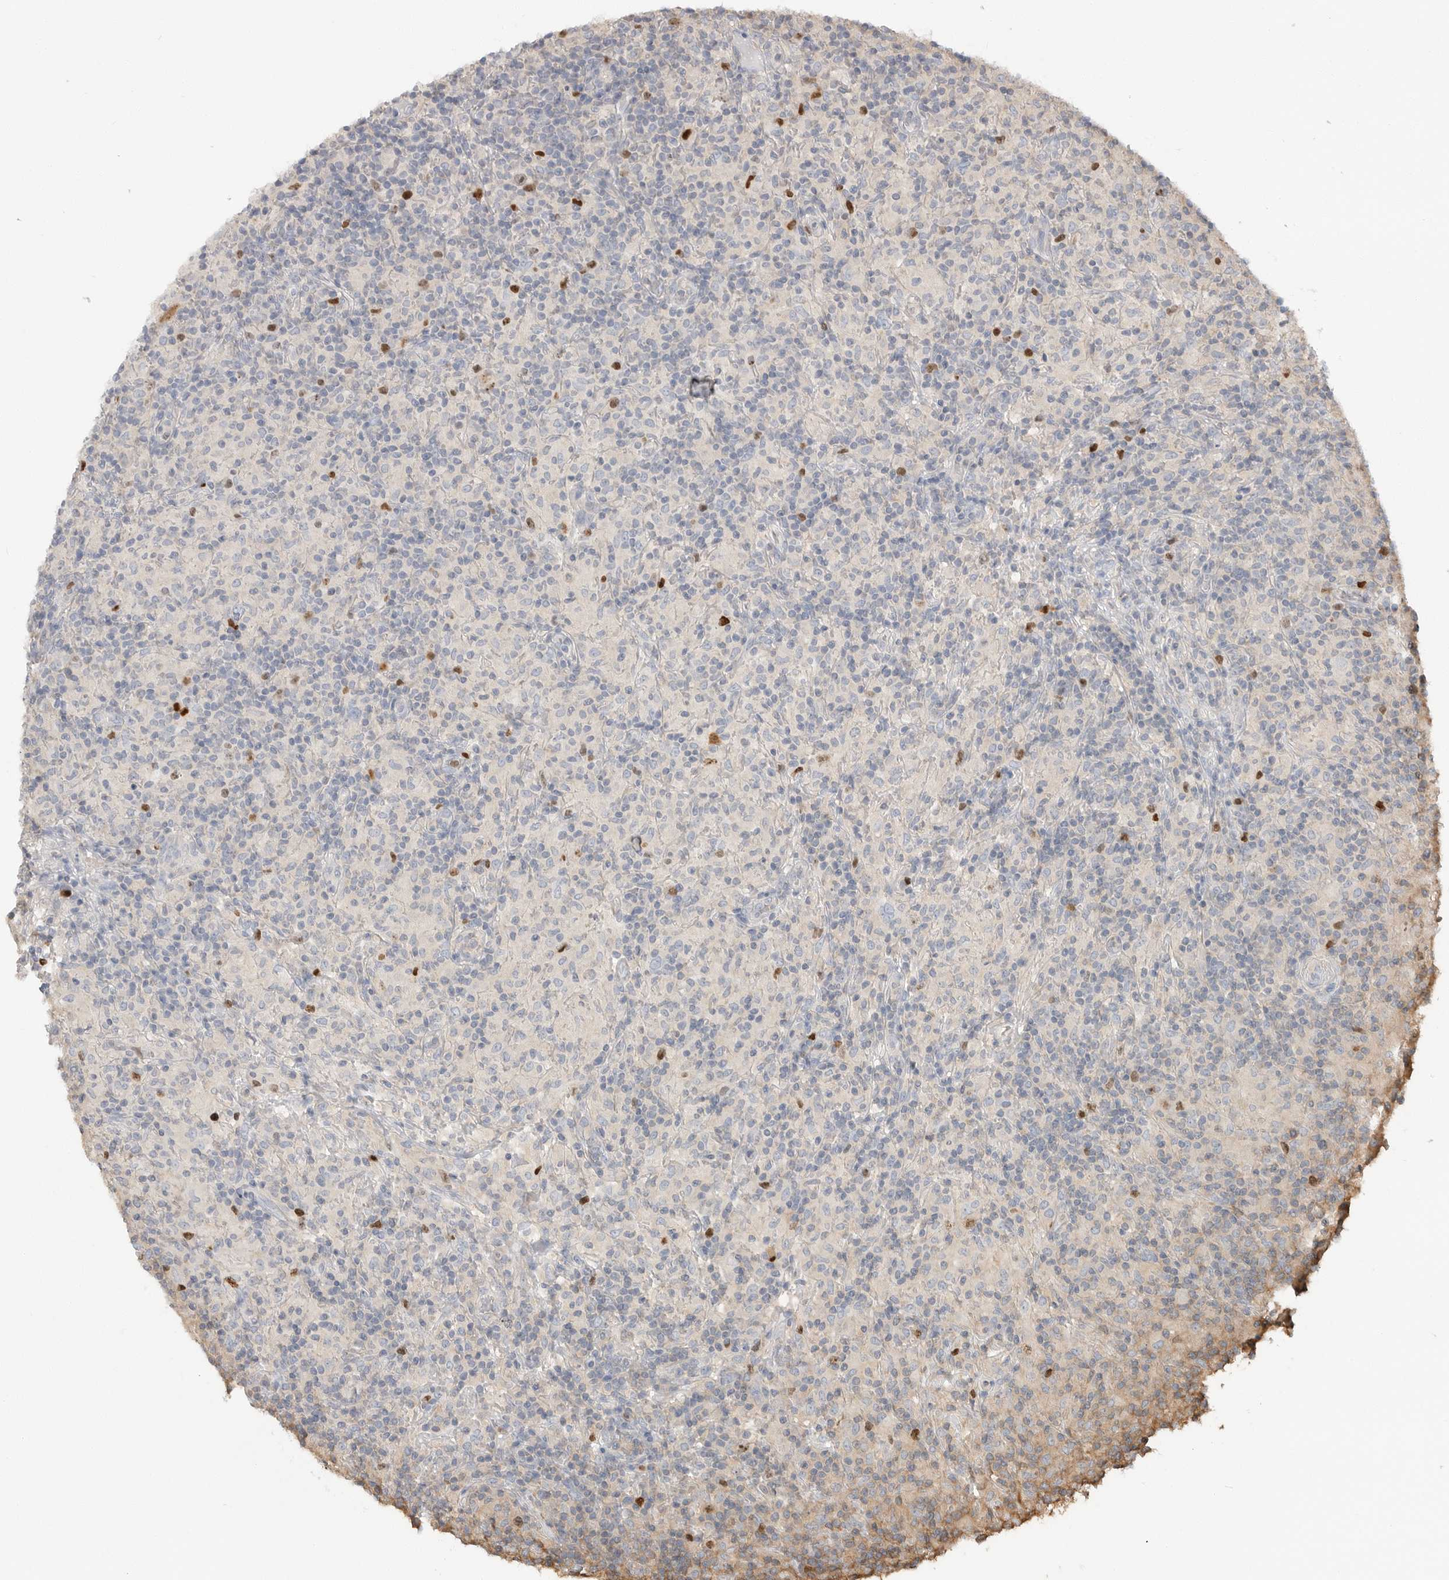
{"staining": {"intensity": "negative", "quantity": "none", "location": "none"}, "tissue": "lymphoma", "cell_type": "Tumor cells", "image_type": "cancer", "snomed": [{"axis": "morphology", "description": "Hodgkin's disease, NOS"}, {"axis": "topography", "description": "Lymph node"}], "caption": "DAB immunohistochemical staining of human lymphoma exhibits no significant staining in tumor cells.", "gene": "TOP2A", "patient": {"sex": "male", "age": 70}}